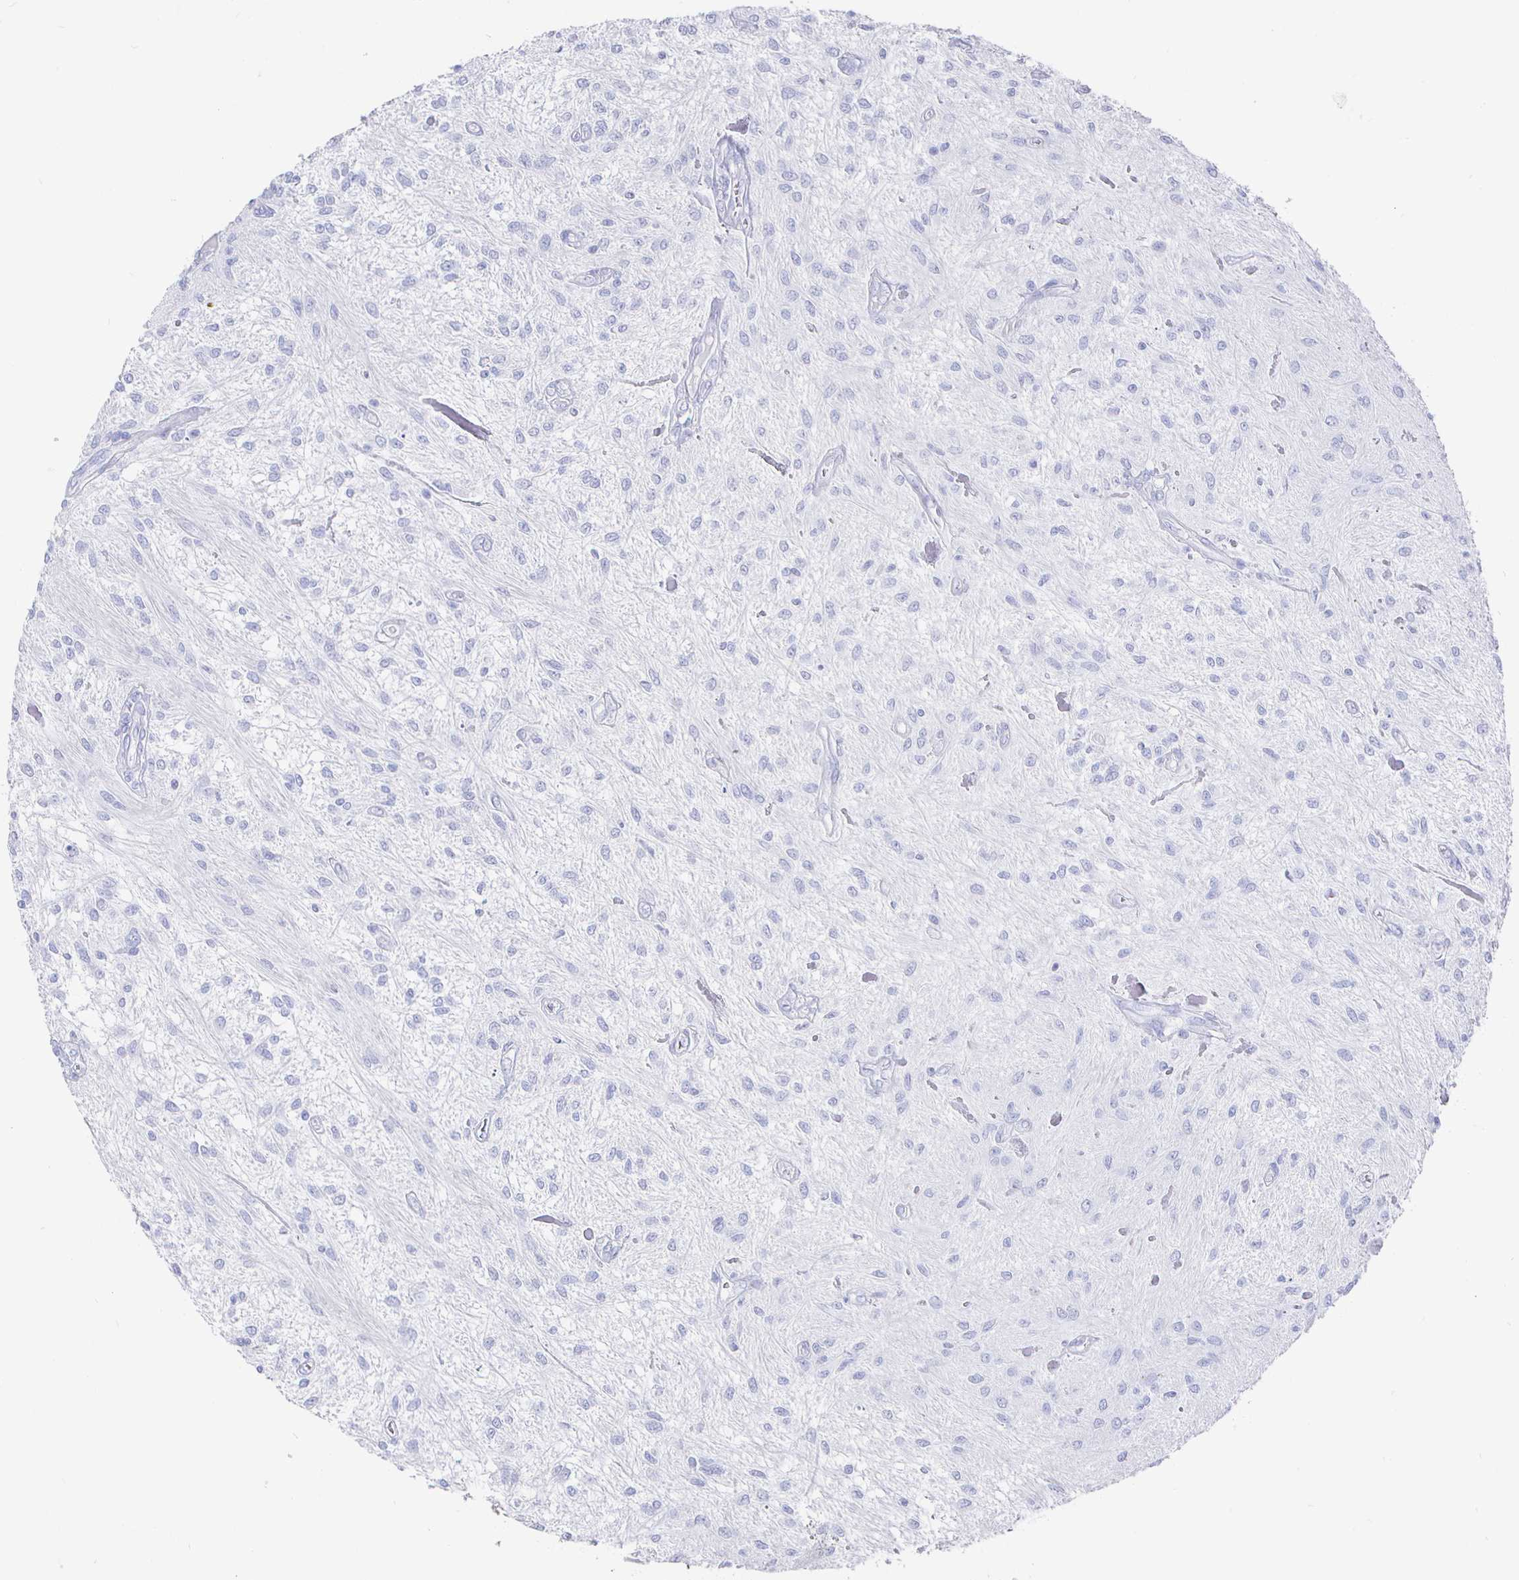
{"staining": {"intensity": "negative", "quantity": "none", "location": "none"}, "tissue": "glioma", "cell_type": "Tumor cells", "image_type": "cancer", "snomed": [{"axis": "morphology", "description": "Glioma, malignant, Low grade"}, {"axis": "topography", "description": "Cerebellum"}], "caption": "High magnification brightfield microscopy of glioma stained with DAB (brown) and counterstained with hematoxylin (blue): tumor cells show no significant expression.", "gene": "CLCA1", "patient": {"sex": "female", "age": 14}}